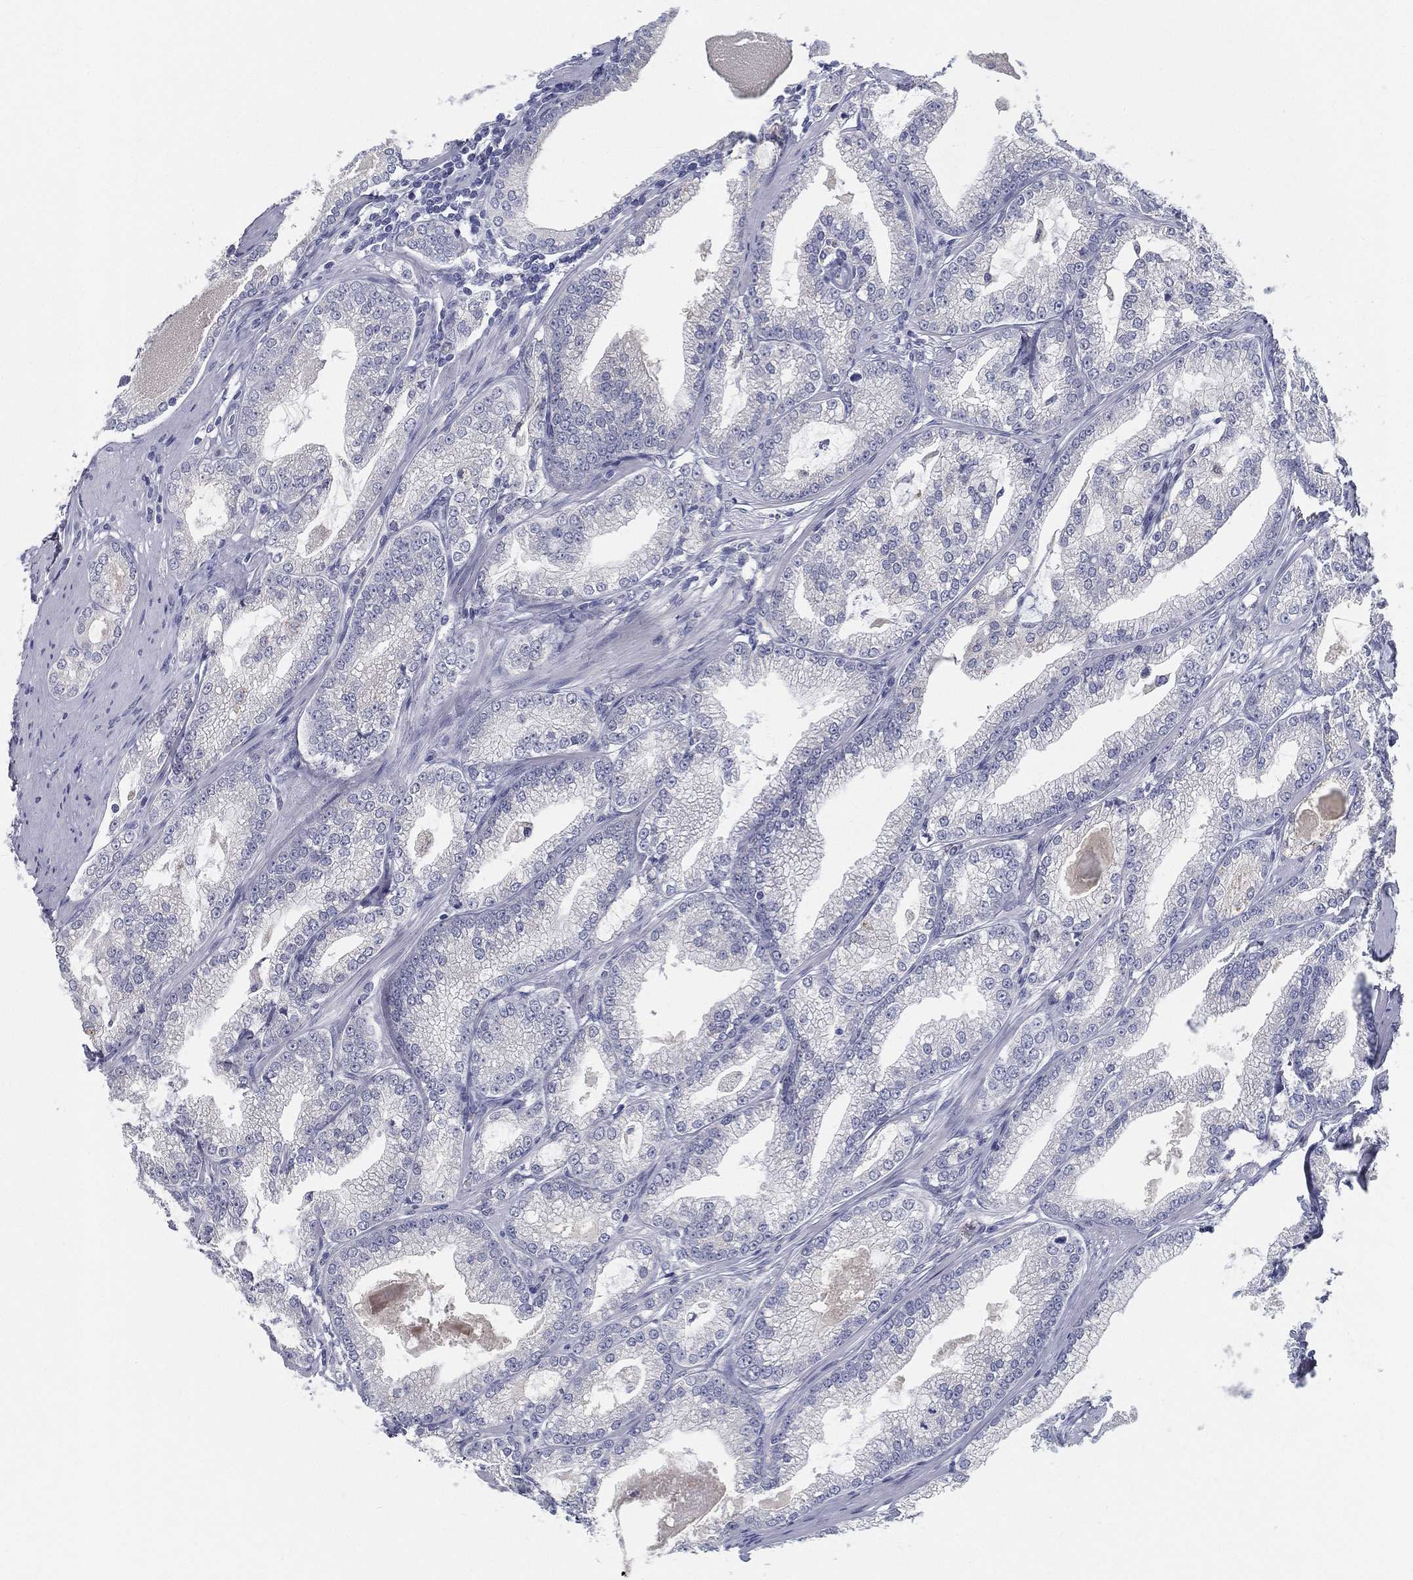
{"staining": {"intensity": "negative", "quantity": "none", "location": "none"}, "tissue": "prostate cancer", "cell_type": "Tumor cells", "image_type": "cancer", "snomed": [{"axis": "morphology", "description": "Adenocarcinoma, High grade"}, {"axis": "topography", "description": "Prostate and seminal vesicle, NOS"}], "caption": "The image reveals no significant positivity in tumor cells of high-grade adenocarcinoma (prostate). Nuclei are stained in blue.", "gene": "STS", "patient": {"sex": "male", "age": 62}}